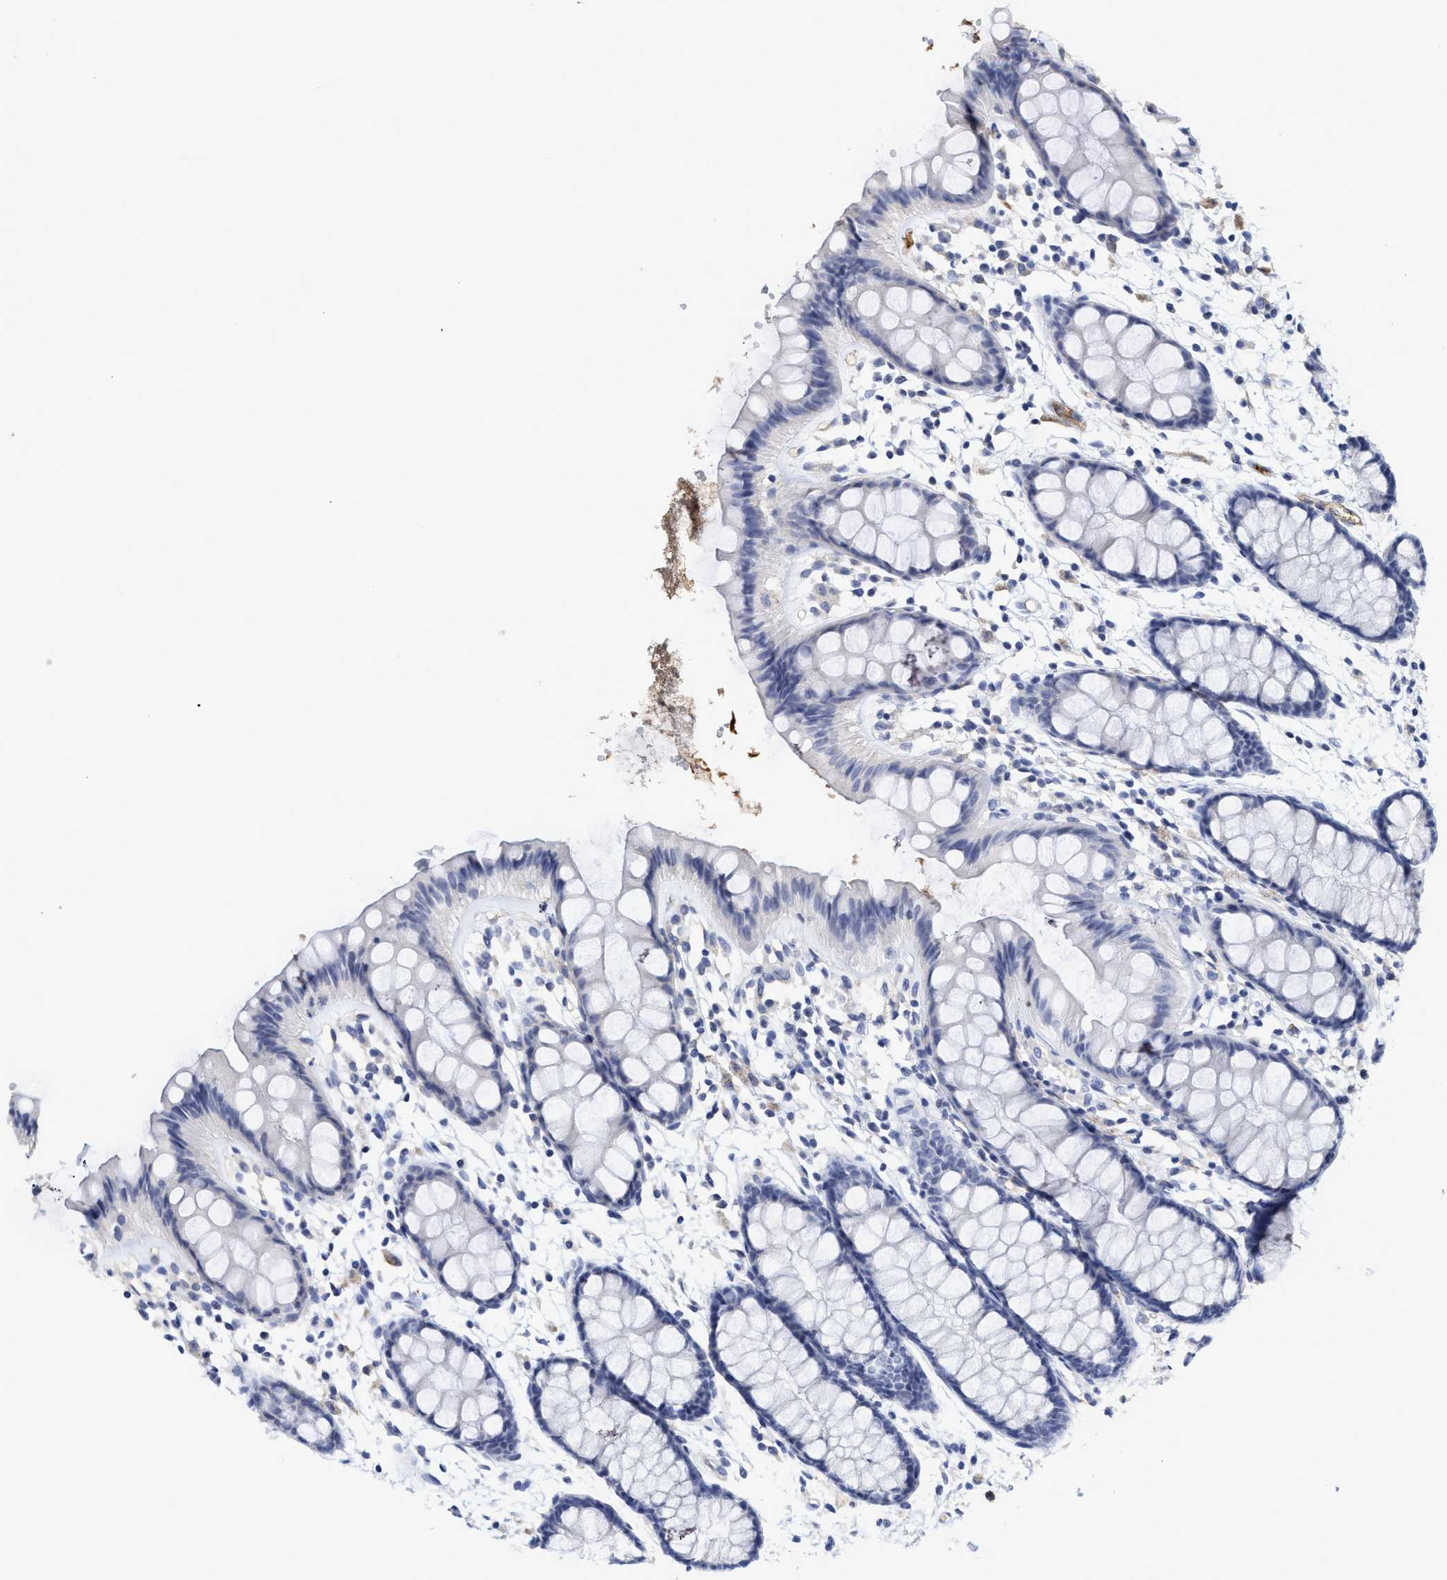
{"staining": {"intensity": "negative", "quantity": "none", "location": "none"}, "tissue": "rectum", "cell_type": "Glandular cells", "image_type": "normal", "snomed": [{"axis": "morphology", "description": "Normal tissue, NOS"}, {"axis": "topography", "description": "Rectum"}], "caption": "Immunohistochemistry (IHC) photomicrograph of normal rectum: human rectum stained with DAB (3,3'-diaminobenzidine) reveals no significant protein staining in glandular cells.", "gene": "C2", "patient": {"sex": "female", "age": 66}}